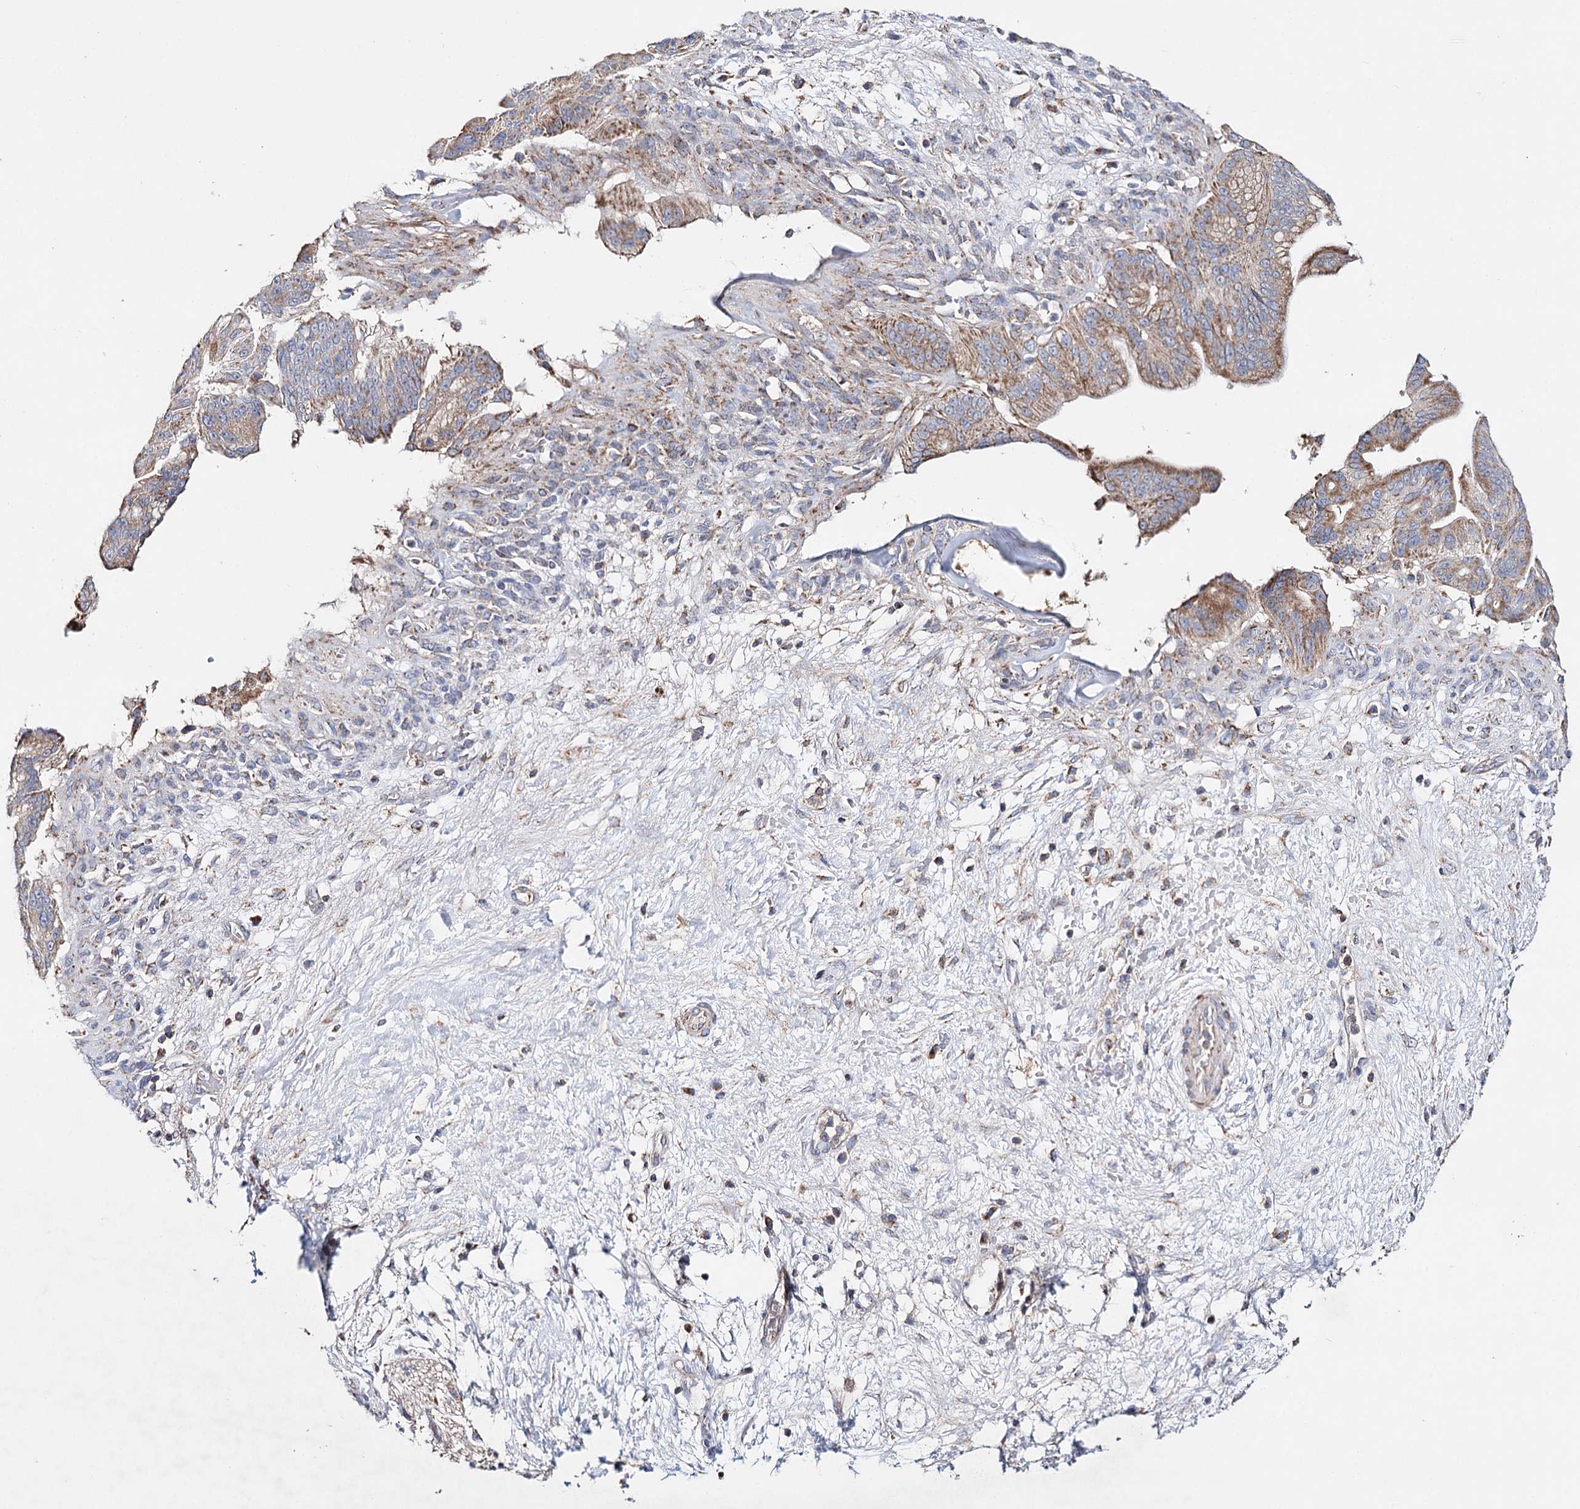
{"staining": {"intensity": "moderate", "quantity": "25%-75%", "location": "cytoplasmic/membranous"}, "tissue": "pancreatic cancer", "cell_type": "Tumor cells", "image_type": "cancer", "snomed": [{"axis": "morphology", "description": "Adenocarcinoma, NOS"}, {"axis": "topography", "description": "Pancreas"}], "caption": "High-magnification brightfield microscopy of pancreatic cancer (adenocarcinoma) stained with DAB (3,3'-diaminobenzidine) (brown) and counterstained with hematoxylin (blue). tumor cells exhibit moderate cytoplasmic/membranous staining is present in about25%-75% of cells.", "gene": "CFAP46", "patient": {"sex": "male", "age": 68}}